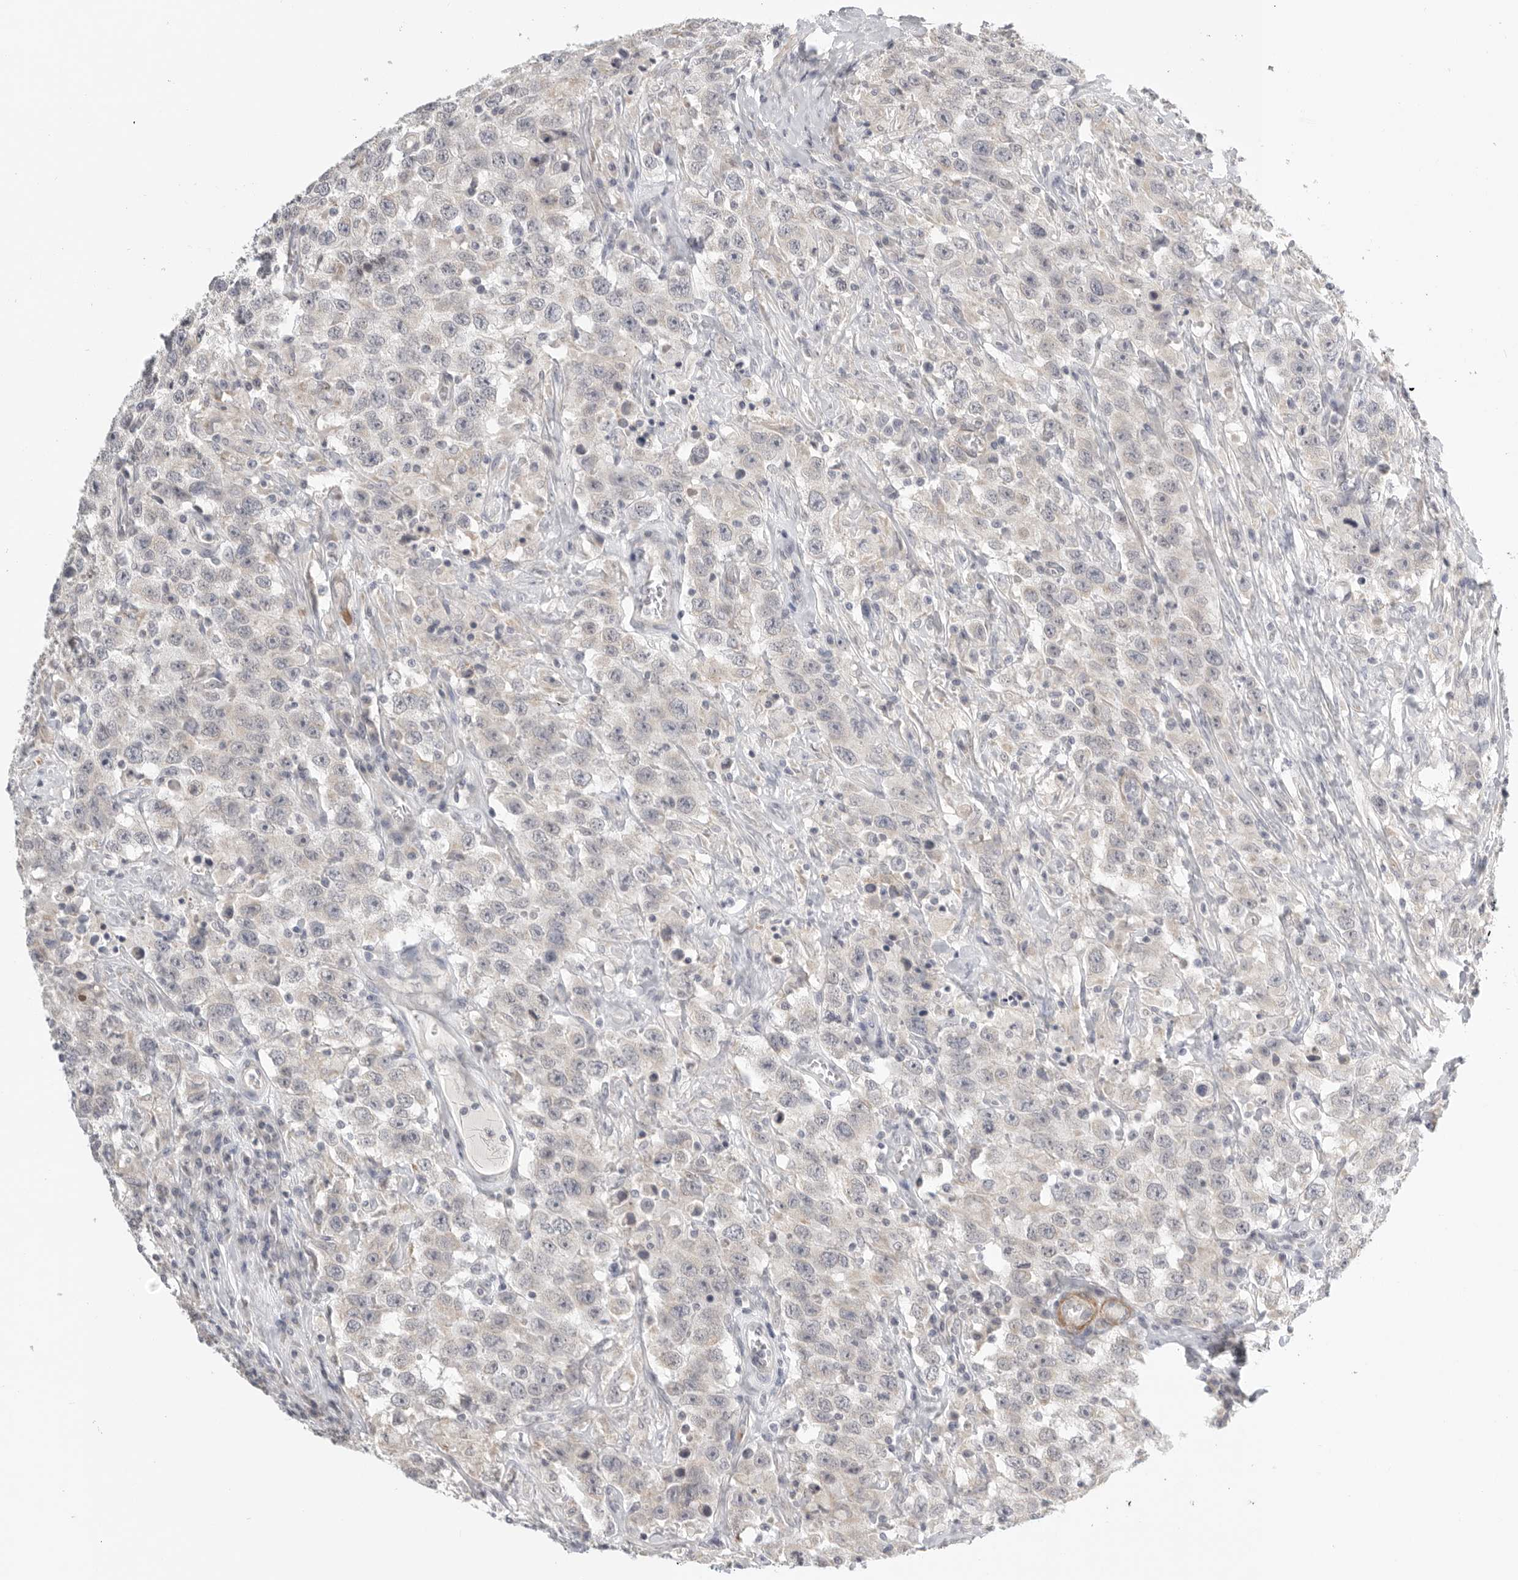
{"staining": {"intensity": "negative", "quantity": "none", "location": "none"}, "tissue": "testis cancer", "cell_type": "Tumor cells", "image_type": "cancer", "snomed": [{"axis": "morphology", "description": "Seminoma, NOS"}, {"axis": "topography", "description": "Testis"}], "caption": "Immunohistochemical staining of testis seminoma displays no significant expression in tumor cells. (Immunohistochemistry, brightfield microscopy, high magnification).", "gene": "STAB2", "patient": {"sex": "male", "age": 41}}